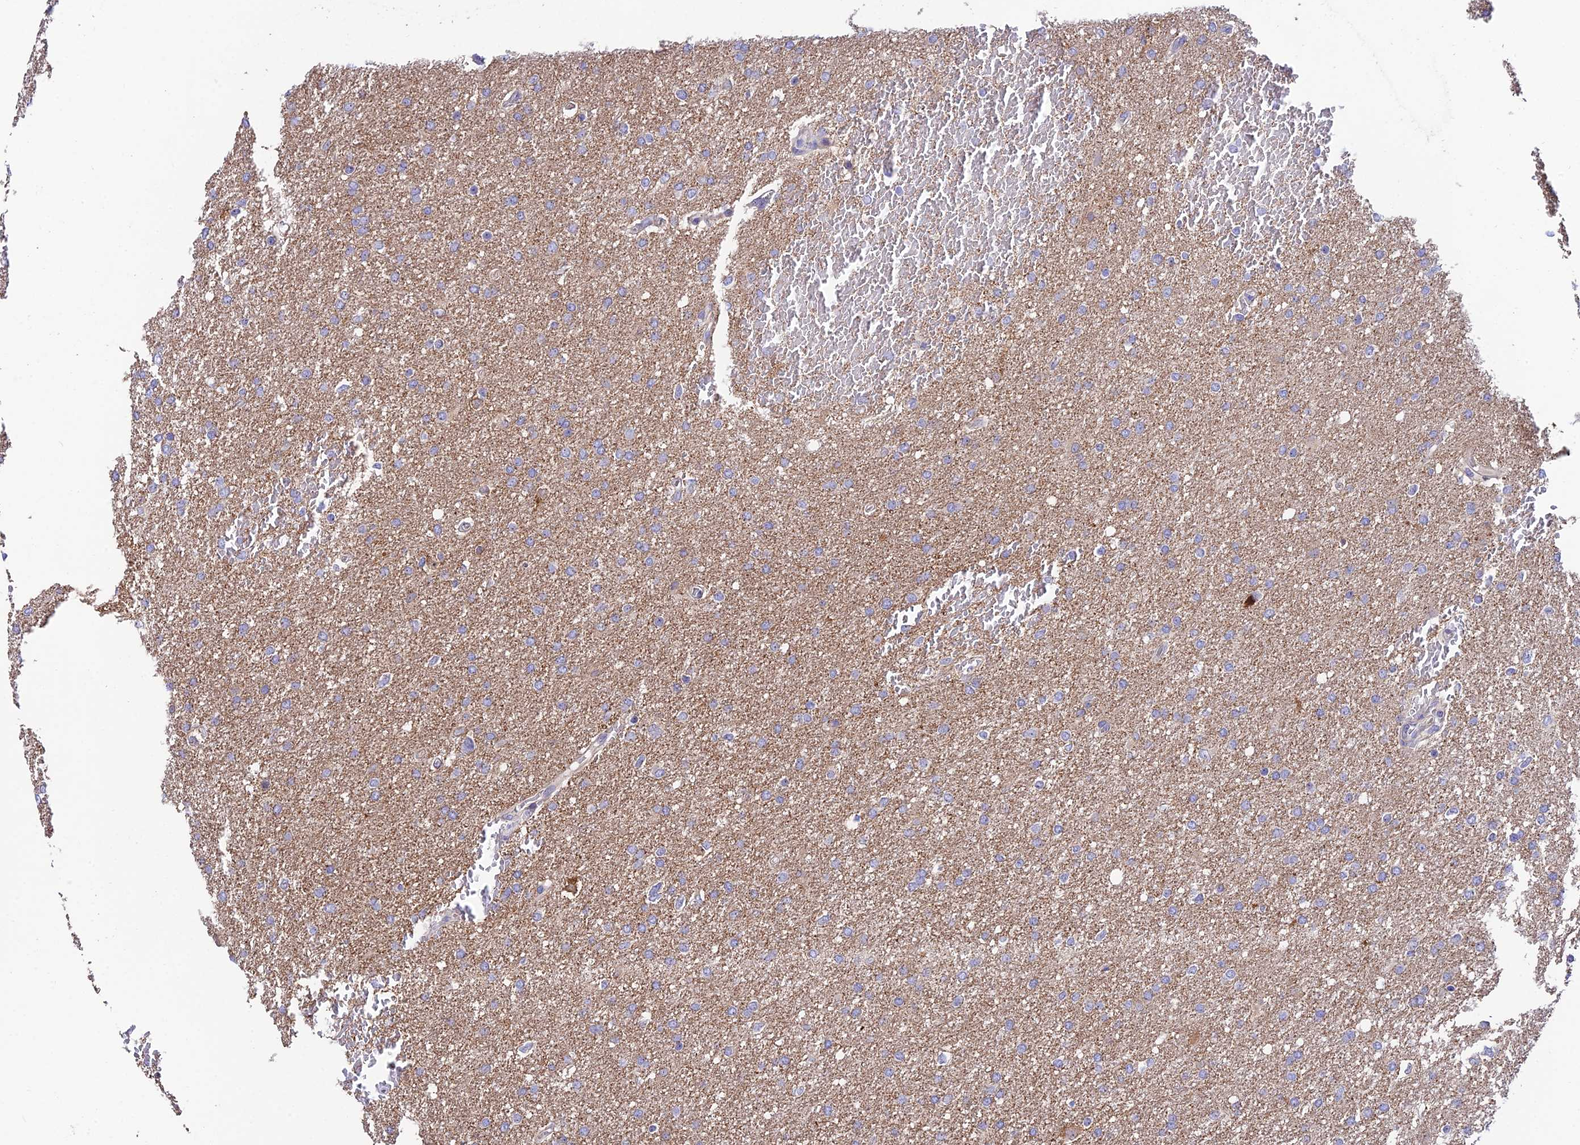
{"staining": {"intensity": "negative", "quantity": "none", "location": "none"}, "tissue": "glioma", "cell_type": "Tumor cells", "image_type": "cancer", "snomed": [{"axis": "morphology", "description": "Glioma, malignant, High grade"}, {"axis": "topography", "description": "Cerebral cortex"}], "caption": "A high-resolution histopathology image shows immunohistochemistry staining of glioma, which displays no significant staining in tumor cells.", "gene": "DUSP29", "patient": {"sex": "female", "age": 36}}